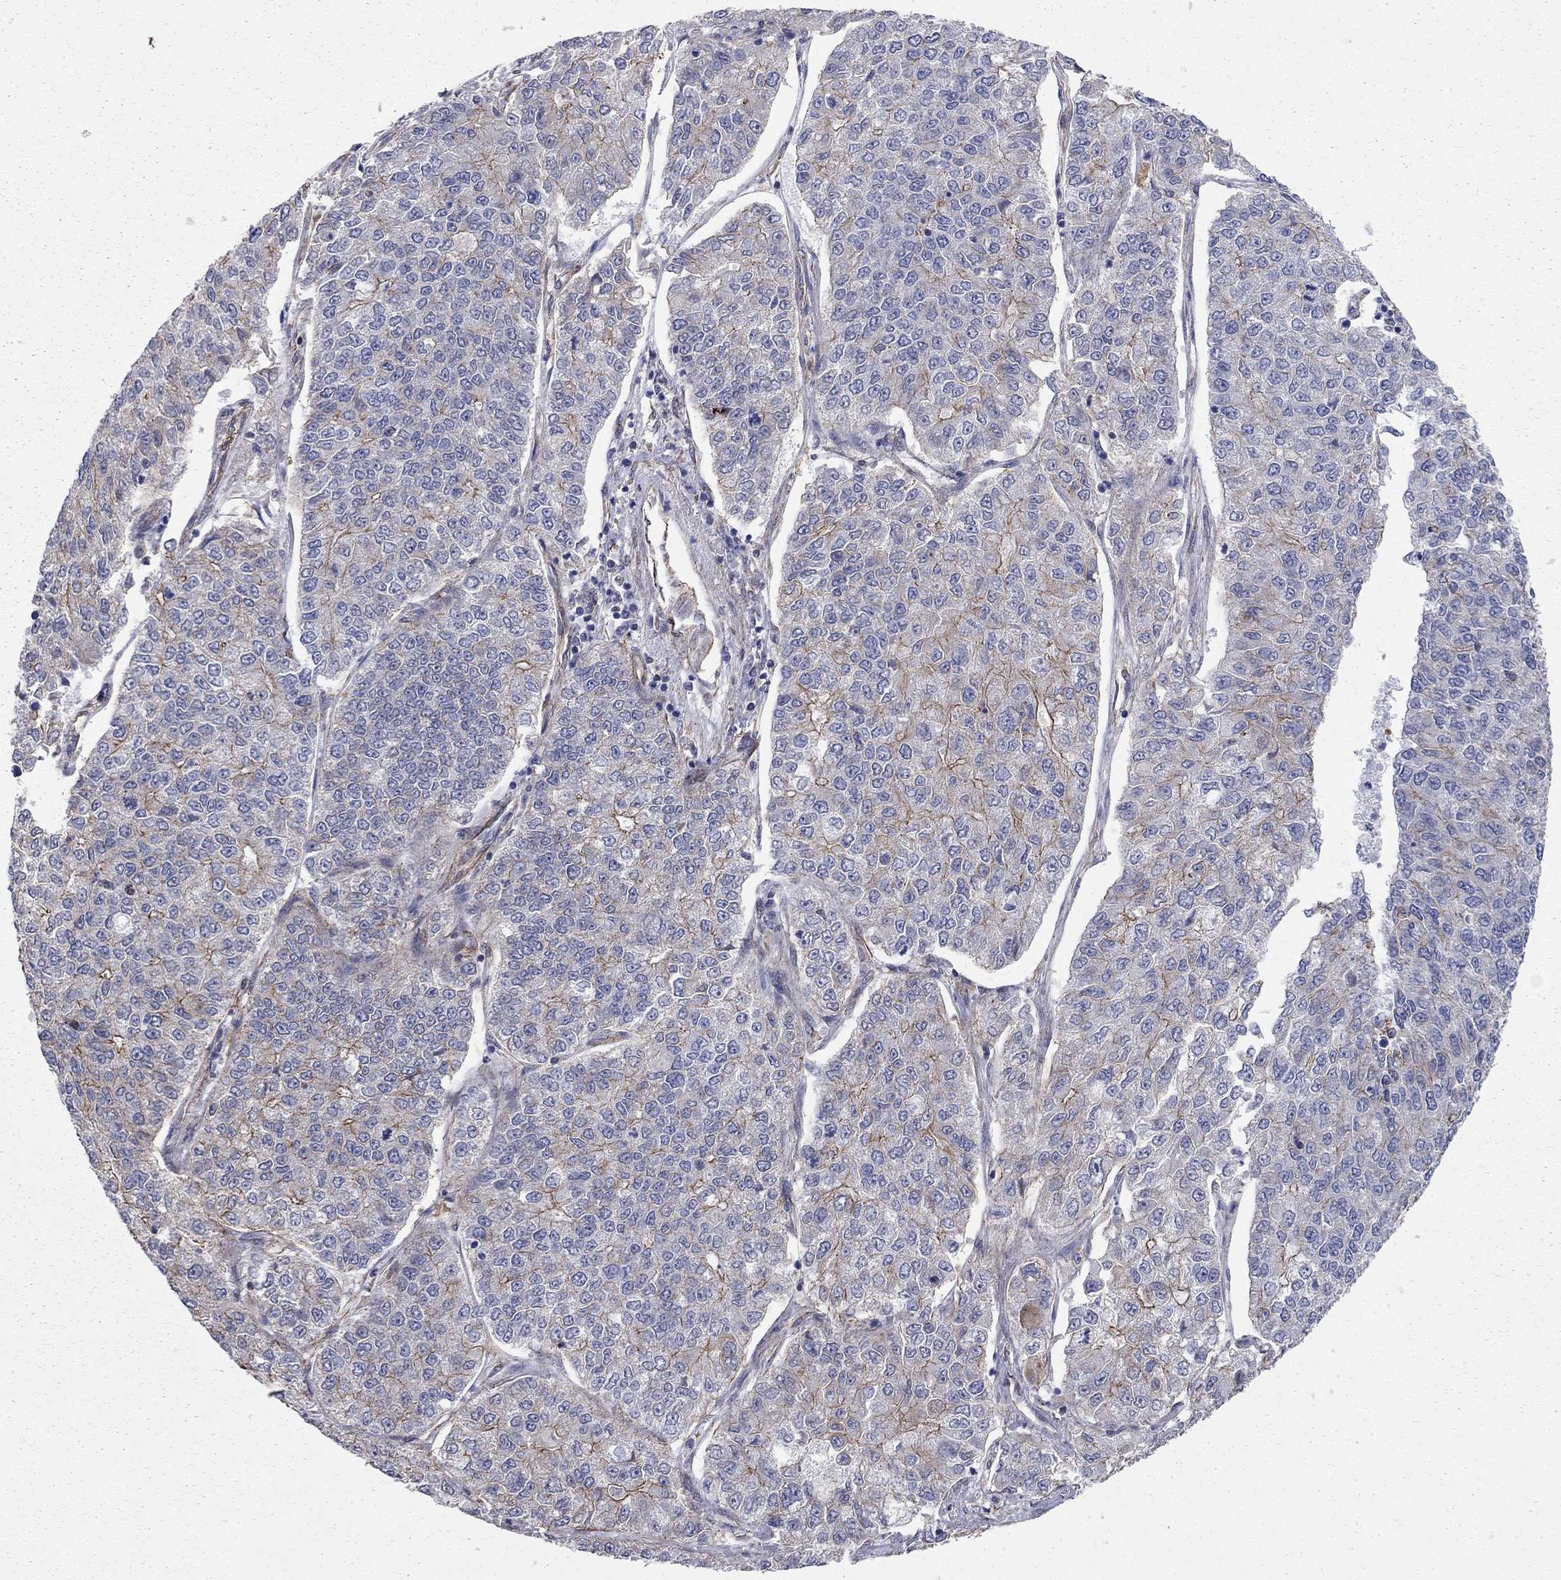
{"staining": {"intensity": "strong", "quantity": "<25%", "location": "cytoplasmic/membranous"}, "tissue": "lung cancer", "cell_type": "Tumor cells", "image_type": "cancer", "snomed": [{"axis": "morphology", "description": "Adenocarcinoma, NOS"}, {"axis": "topography", "description": "Lung"}], "caption": "Protein expression analysis of human lung adenocarcinoma reveals strong cytoplasmic/membranous expression in approximately <25% of tumor cells. (Brightfield microscopy of DAB IHC at high magnification).", "gene": "BICDL2", "patient": {"sex": "male", "age": 49}}